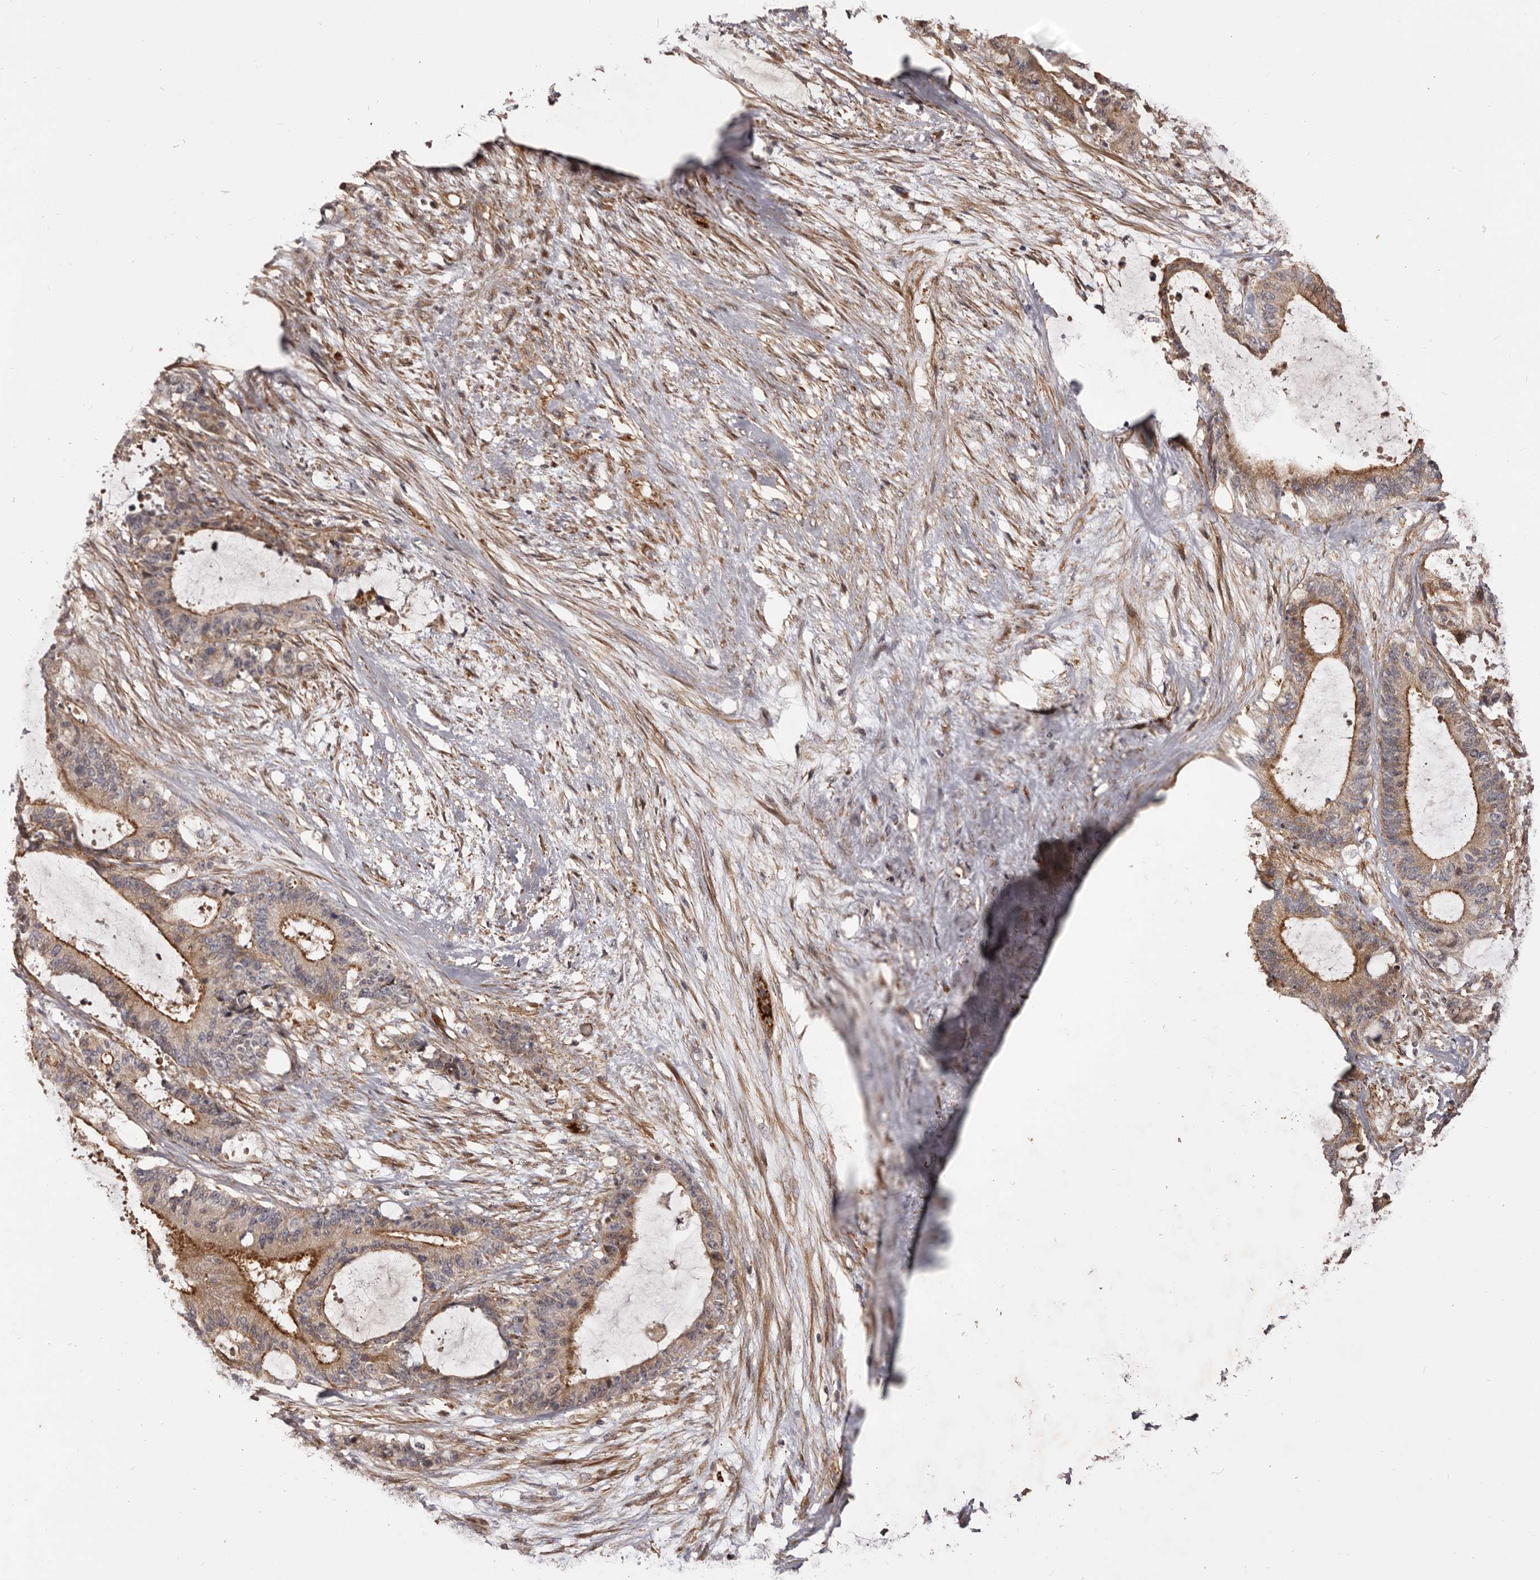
{"staining": {"intensity": "moderate", "quantity": ">75%", "location": "cytoplasmic/membranous"}, "tissue": "liver cancer", "cell_type": "Tumor cells", "image_type": "cancer", "snomed": [{"axis": "morphology", "description": "Normal tissue, NOS"}, {"axis": "morphology", "description": "Cholangiocarcinoma"}, {"axis": "topography", "description": "Liver"}, {"axis": "topography", "description": "Peripheral nerve tissue"}], "caption": "The micrograph displays immunohistochemical staining of liver cancer. There is moderate cytoplasmic/membranous positivity is identified in approximately >75% of tumor cells.", "gene": "GTPBP1", "patient": {"sex": "female", "age": 73}}